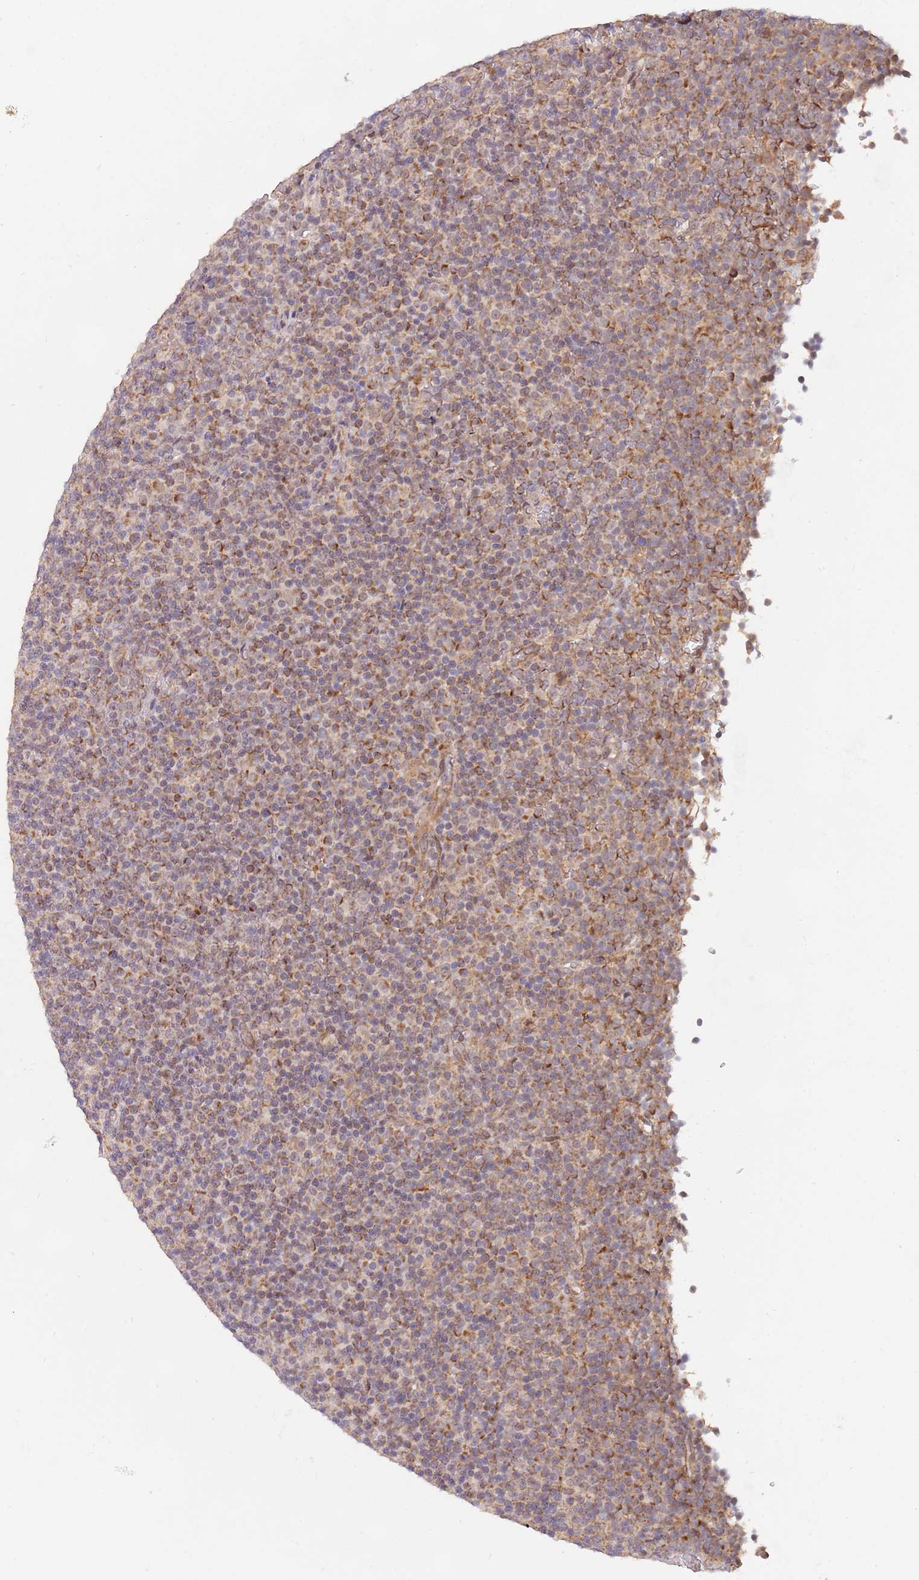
{"staining": {"intensity": "moderate", "quantity": ">75%", "location": "cytoplasmic/membranous"}, "tissue": "lymphoma", "cell_type": "Tumor cells", "image_type": "cancer", "snomed": [{"axis": "morphology", "description": "Malignant lymphoma, non-Hodgkin's type, Low grade"}, {"axis": "topography", "description": "Lymph node"}], "caption": "Protein positivity by immunohistochemistry displays moderate cytoplasmic/membranous positivity in about >75% of tumor cells in lymphoma. (DAB (3,3'-diaminobenzidine) IHC with brightfield microscopy, high magnification).", "gene": "UQCC3", "patient": {"sex": "female", "age": 67}}